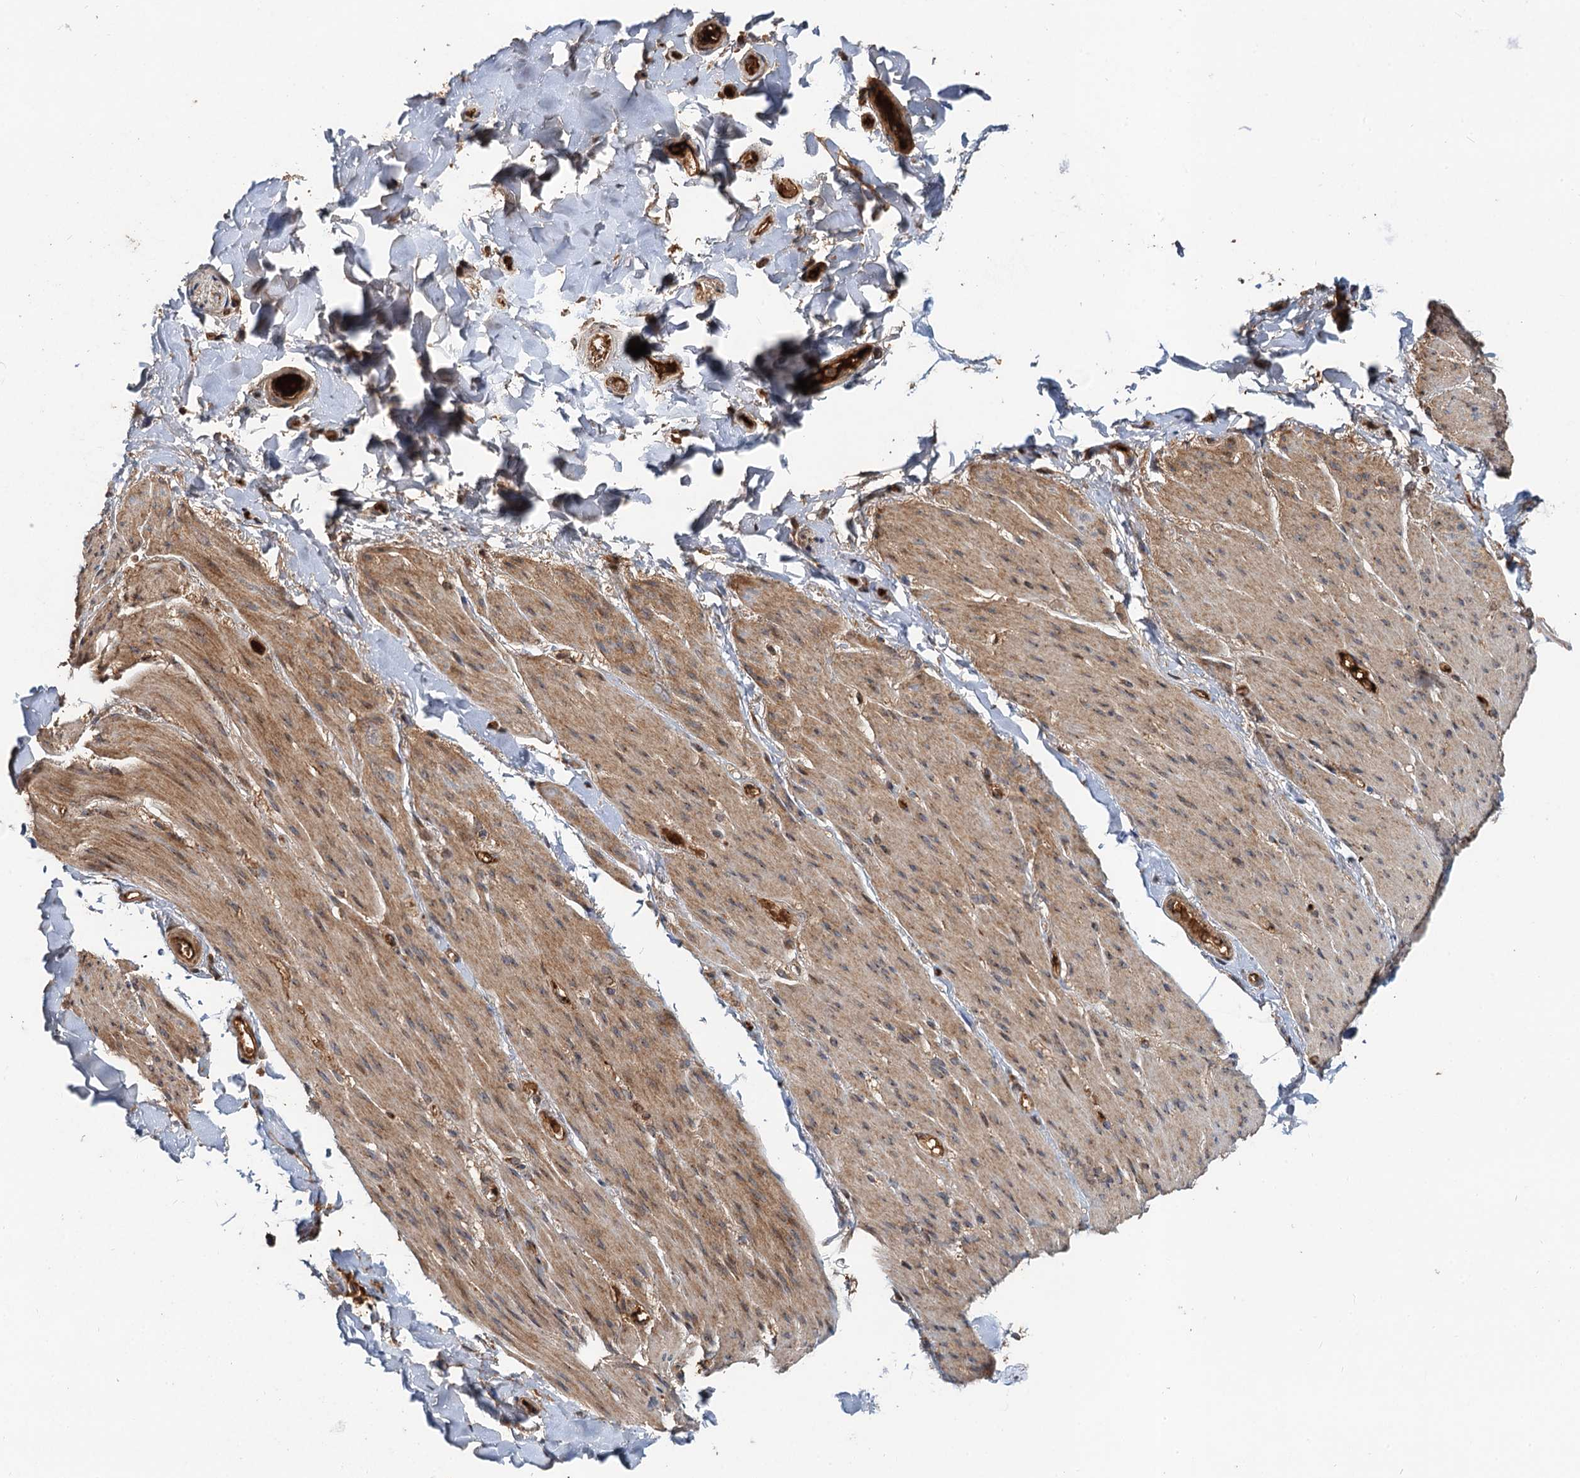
{"staining": {"intensity": "moderate", "quantity": "25%-75%", "location": "cytoplasmic/membranous"}, "tissue": "adipose tissue", "cell_type": "Adipocytes", "image_type": "normal", "snomed": [{"axis": "morphology", "description": "Normal tissue, NOS"}, {"axis": "topography", "description": "Colon"}, {"axis": "topography", "description": "Peripheral nerve tissue"}], "caption": "A medium amount of moderate cytoplasmic/membranous expression is seen in about 25%-75% of adipocytes in normal adipose tissue.", "gene": "DEXI", "patient": {"sex": "female", "age": 61}}